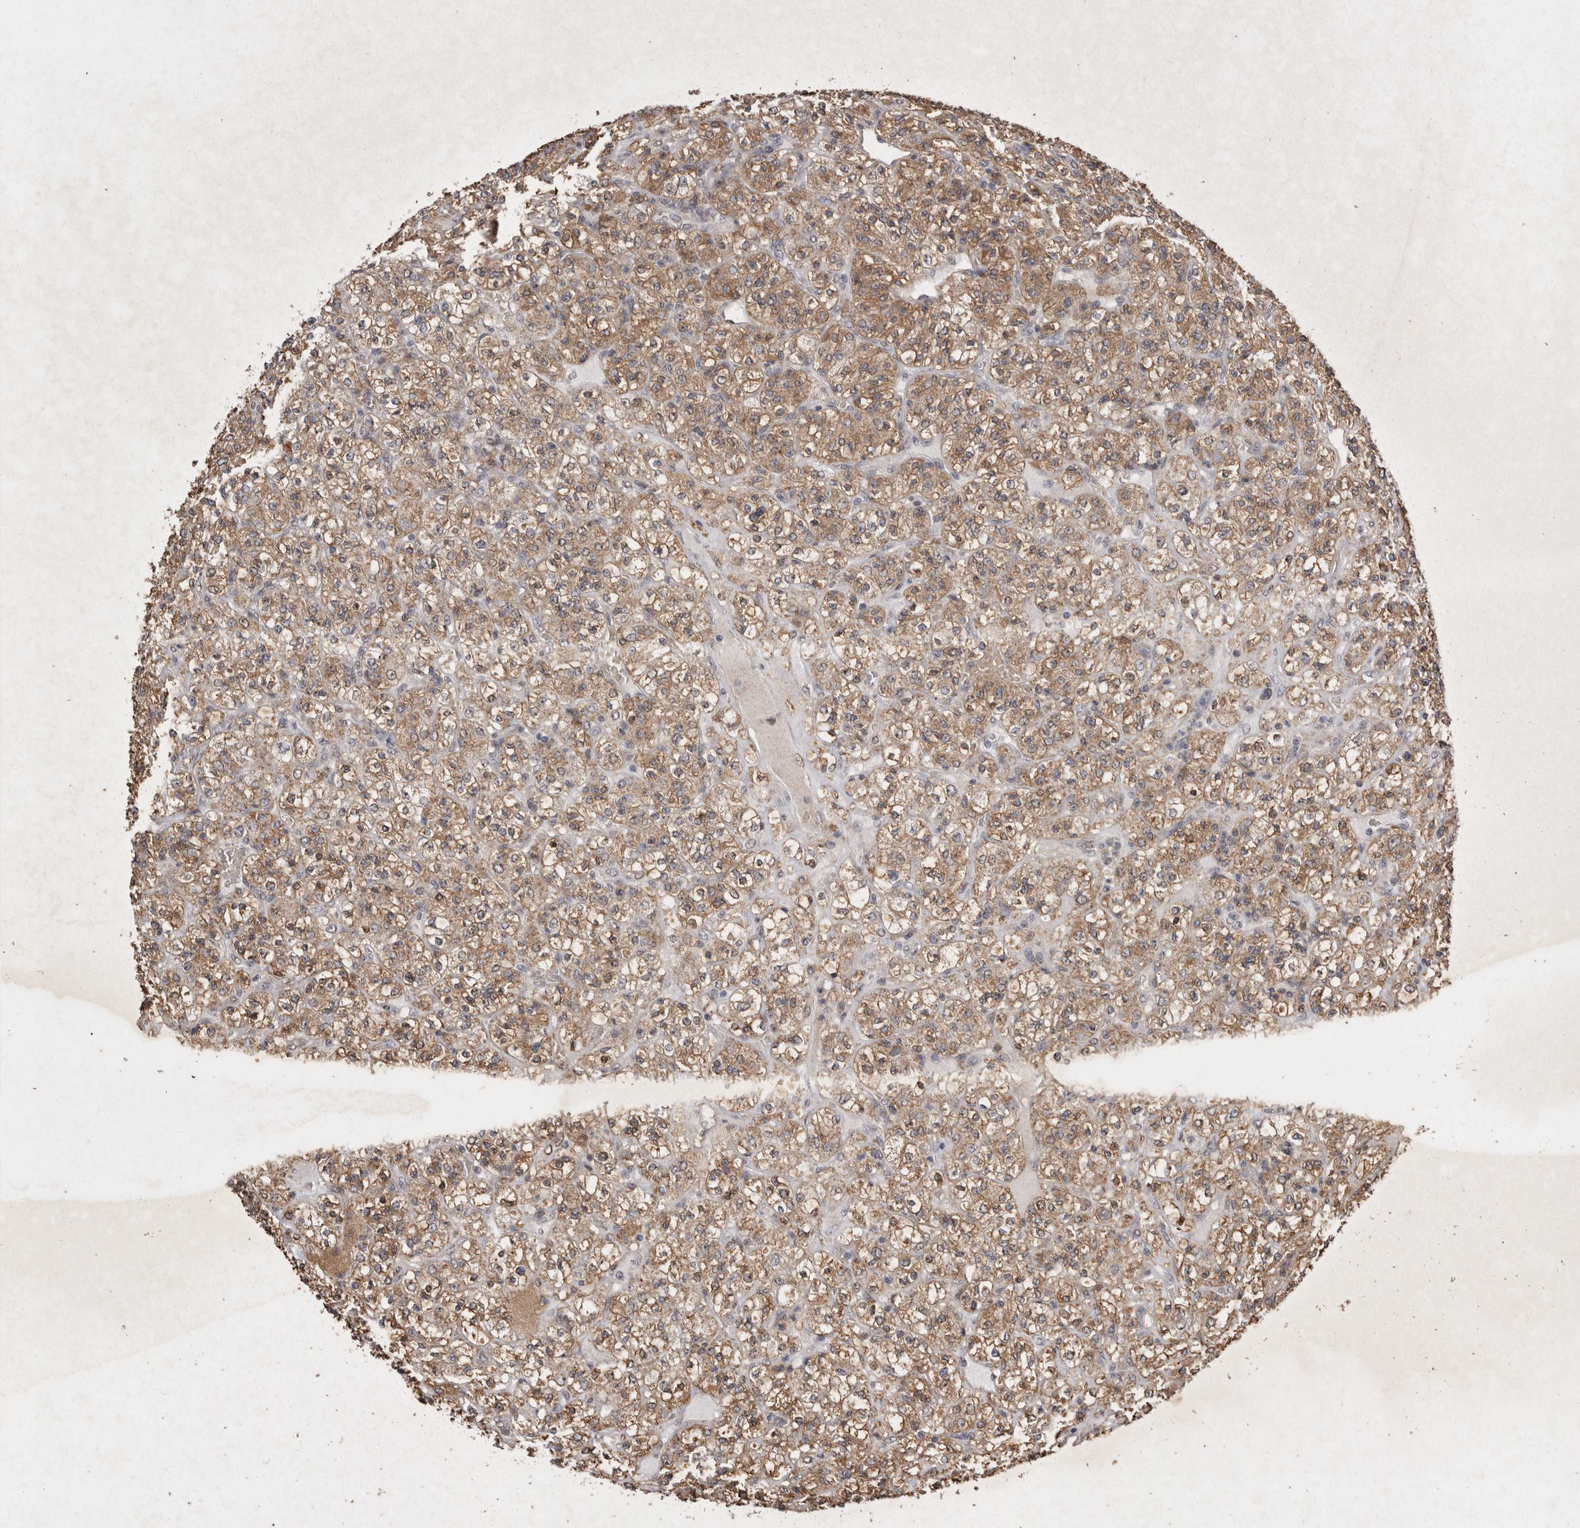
{"staining": {"intensity": "moderate", "quantity": ">75%", "location": "cytoplasmic/membranous"}, "tissue": "renal cancer", "cell_type": "Tumor cells", "image_type": "cancer", "snomed": [{"axis": "morphology", "description": "Normal tissue, NOS"}, {"axis": "morphology", "description": "Adenocarcinoma, NOS"}, {"axis": "topography", "description": "Kidney"}], "caption": "About >75% of tumor cells in human adenocarcinoma (renal) reveal moderate cytoplasmic/membranous protein positivity as visualized by brown immunohistochemical staining.", "gene": "STK11", "patient": {"sex": "female", "age": 72}}